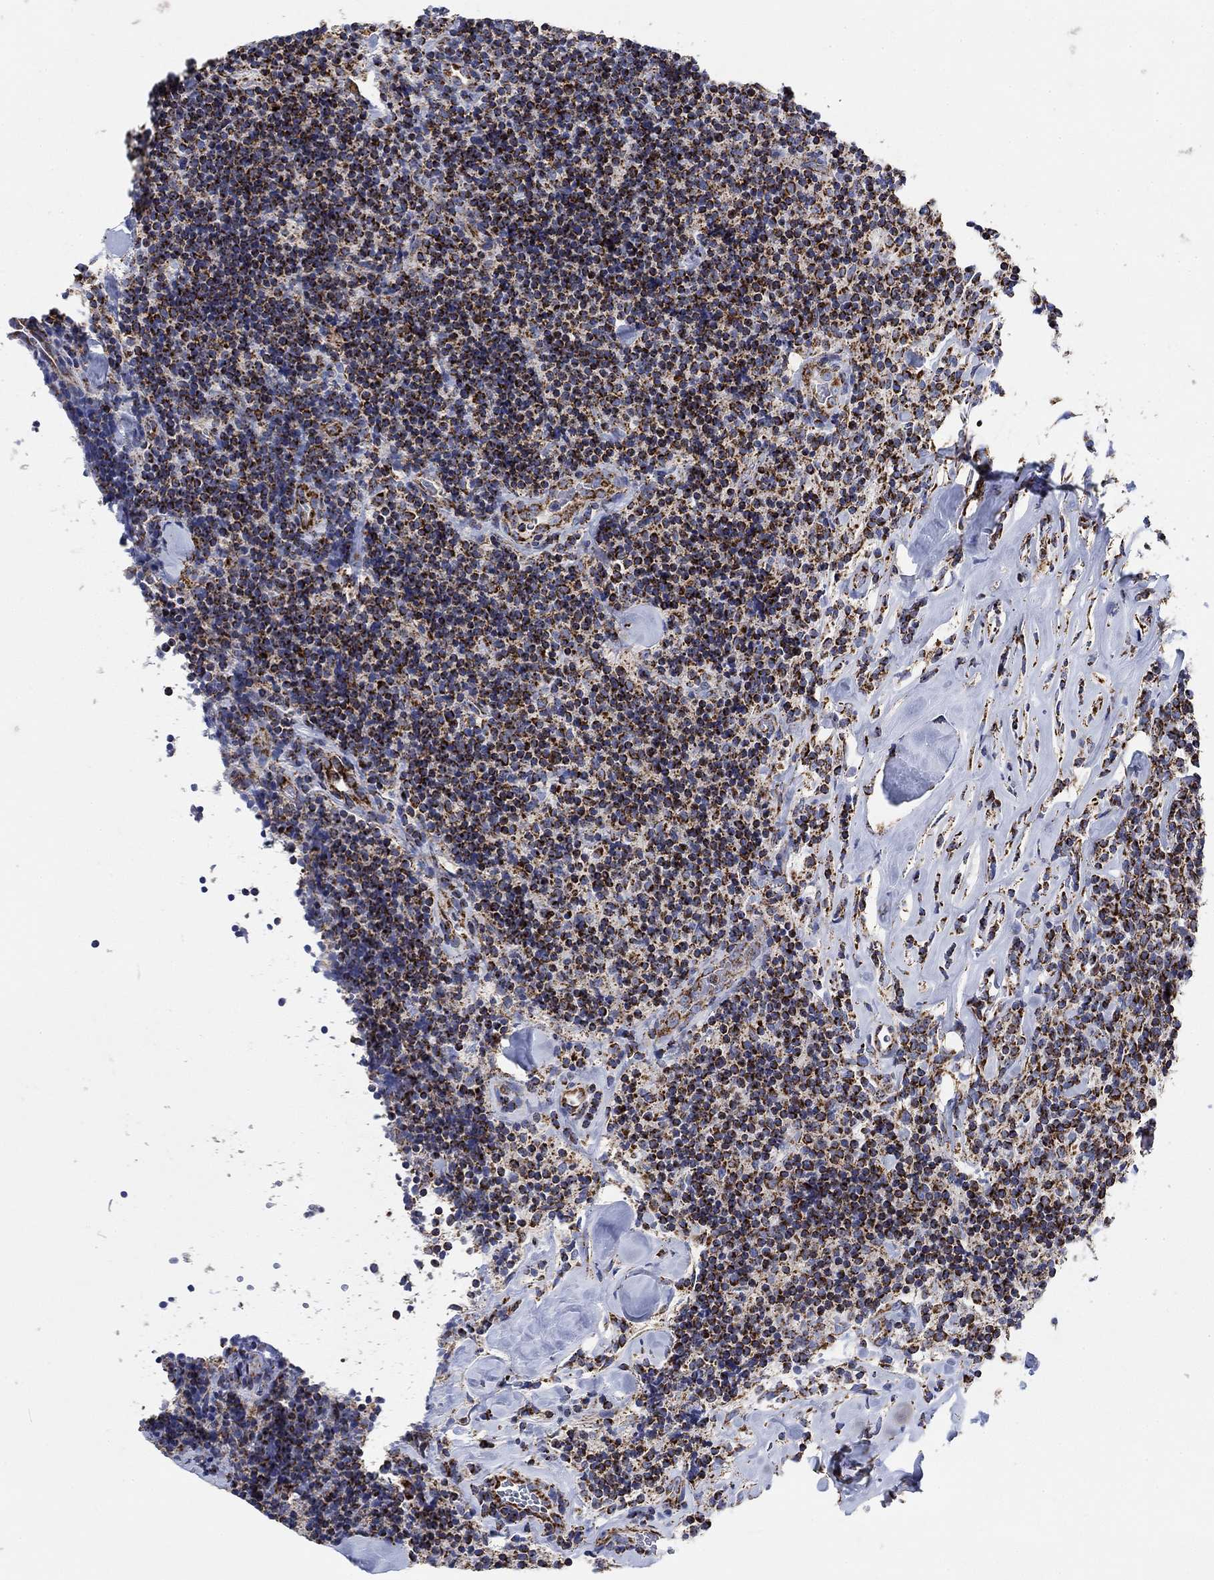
{"staining": {"intensity": "moderate", "quantity": "25%-75%", "location": "cytoplasmic/membranous"}, "tissue": "lymphoma", "cell_type": "Tumor cells", "image_type": "cancer", "snomed": [{"axis": "morphology", "description": "Malignant lymphoma, non-Hodgkin's type, Low grade"}, {"axis": "topography", "description": "Lymph node"}], "caption": "The photomicrograph reveals immunohistochemical staining of lymphoma. There is moderate cytoplasmic/membranous positivity is seen in about 25%-75% of tumor cells.", "gene": "NDUFS3", "patient": {"sex": "female", "age": 56}}